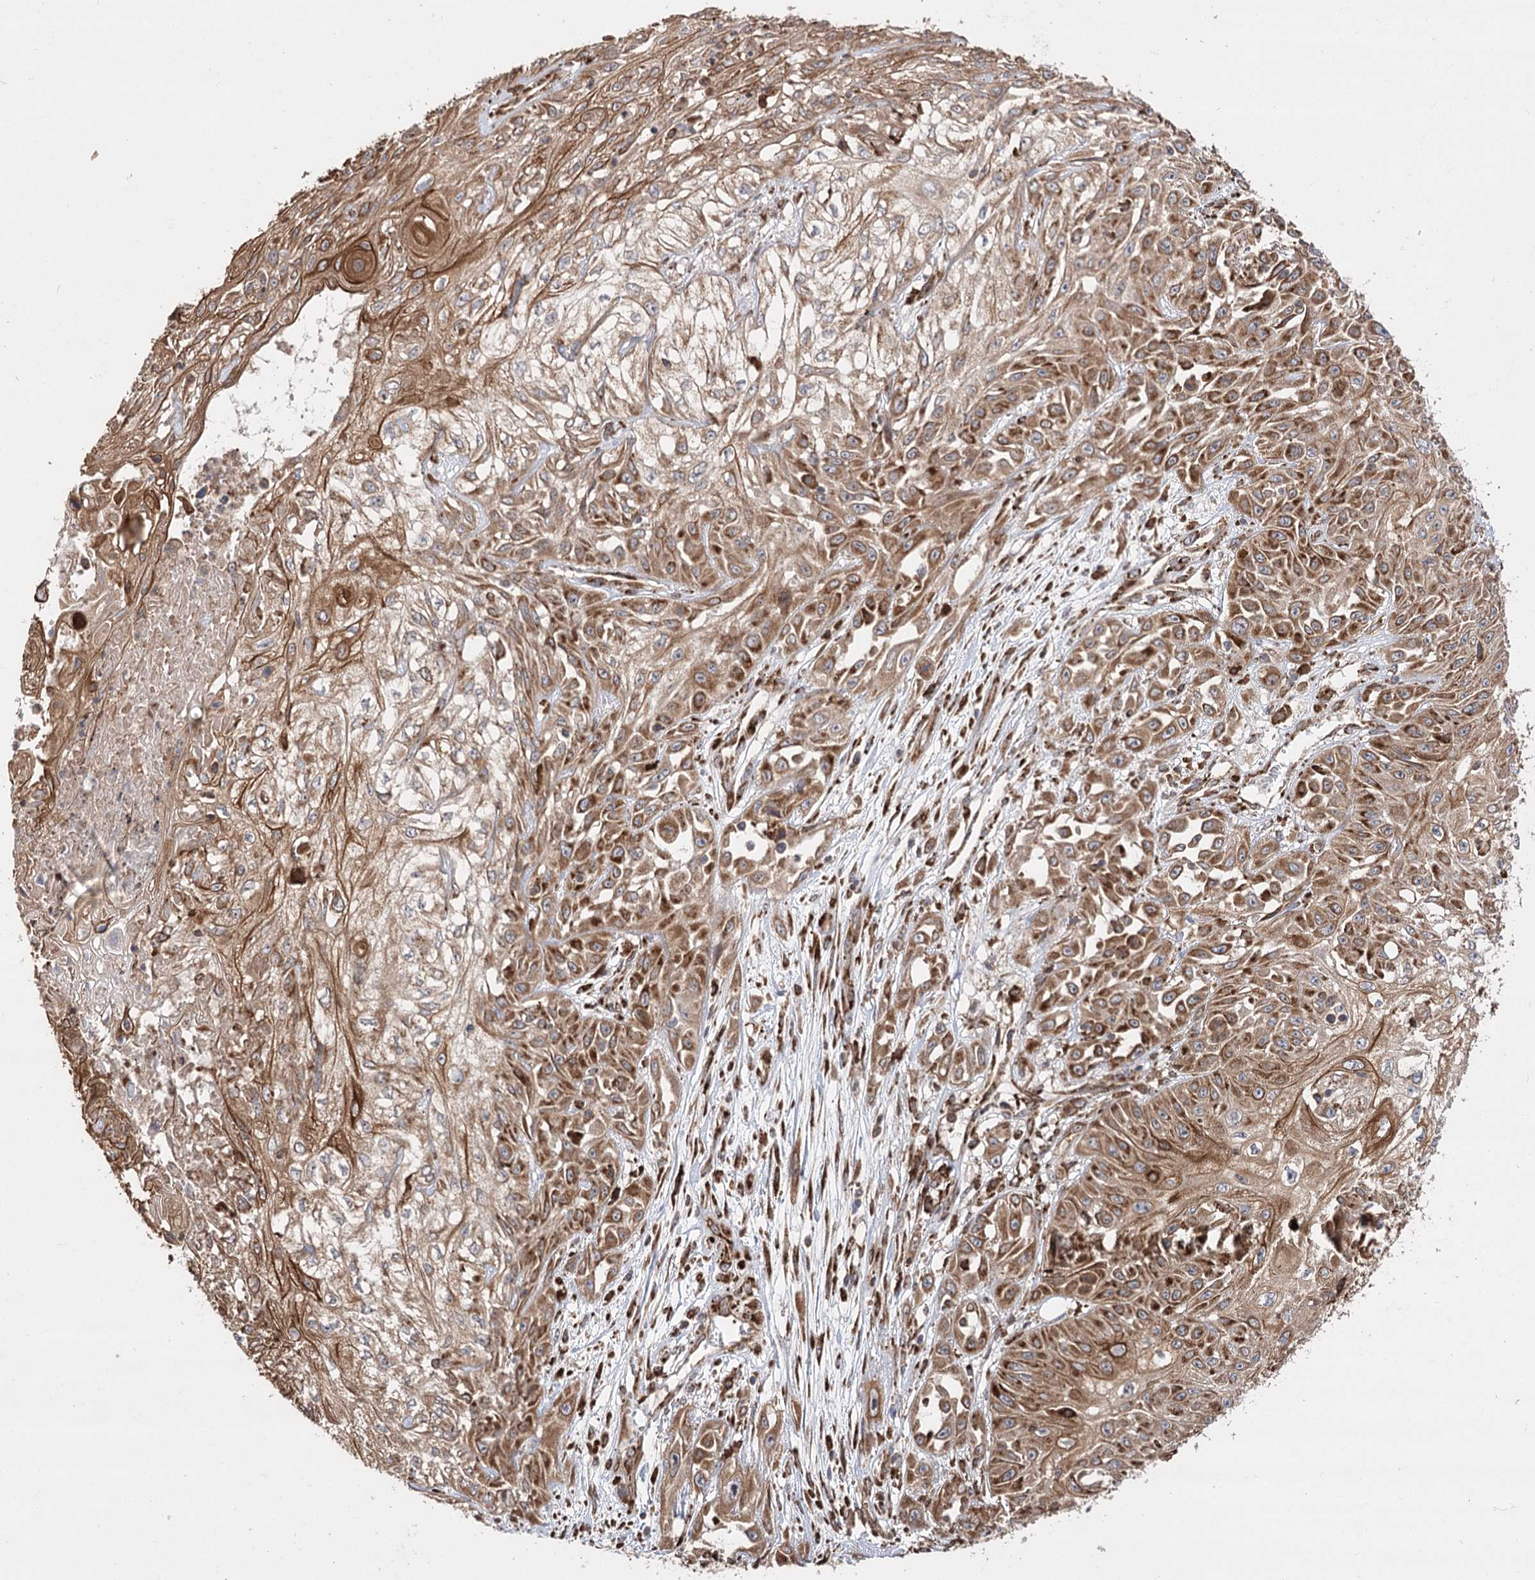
{"staining": {"intensity": "moderate", "quantity": ">75%", "location": "cytoplasmic/membranous"}, "tissue": "skin cancer", "cell_type": "Tumor cells", "image_type": "cancer", "snomed": [{"axis": "morphology", "description": "Squamous cell carcinoma, NOS"}, {"axis": "morphology", "description": "Squamous cell carcinoma, metastatic, NOS"}, {"axis": "topography", "description": "Skin"}, {"axis": "topography", "description": "Lymph node"}], "caption": "High-power microscopy captured an immunohistochemistry histopathology image of skin cancer (metastatic squamous cell carcinoma), revealing moderate cytoplasmic/membranous expression in about >75% of tumor cells. The staining was performed using DAB (3,3'-diaminobenzidine) to visualize the protein expression in brown, while the nuclei were stained in blue with hematoxylin (Magnification: 20x).", "gene": "DNAJB14", "patient": {"sex": "male", "age": 75}}